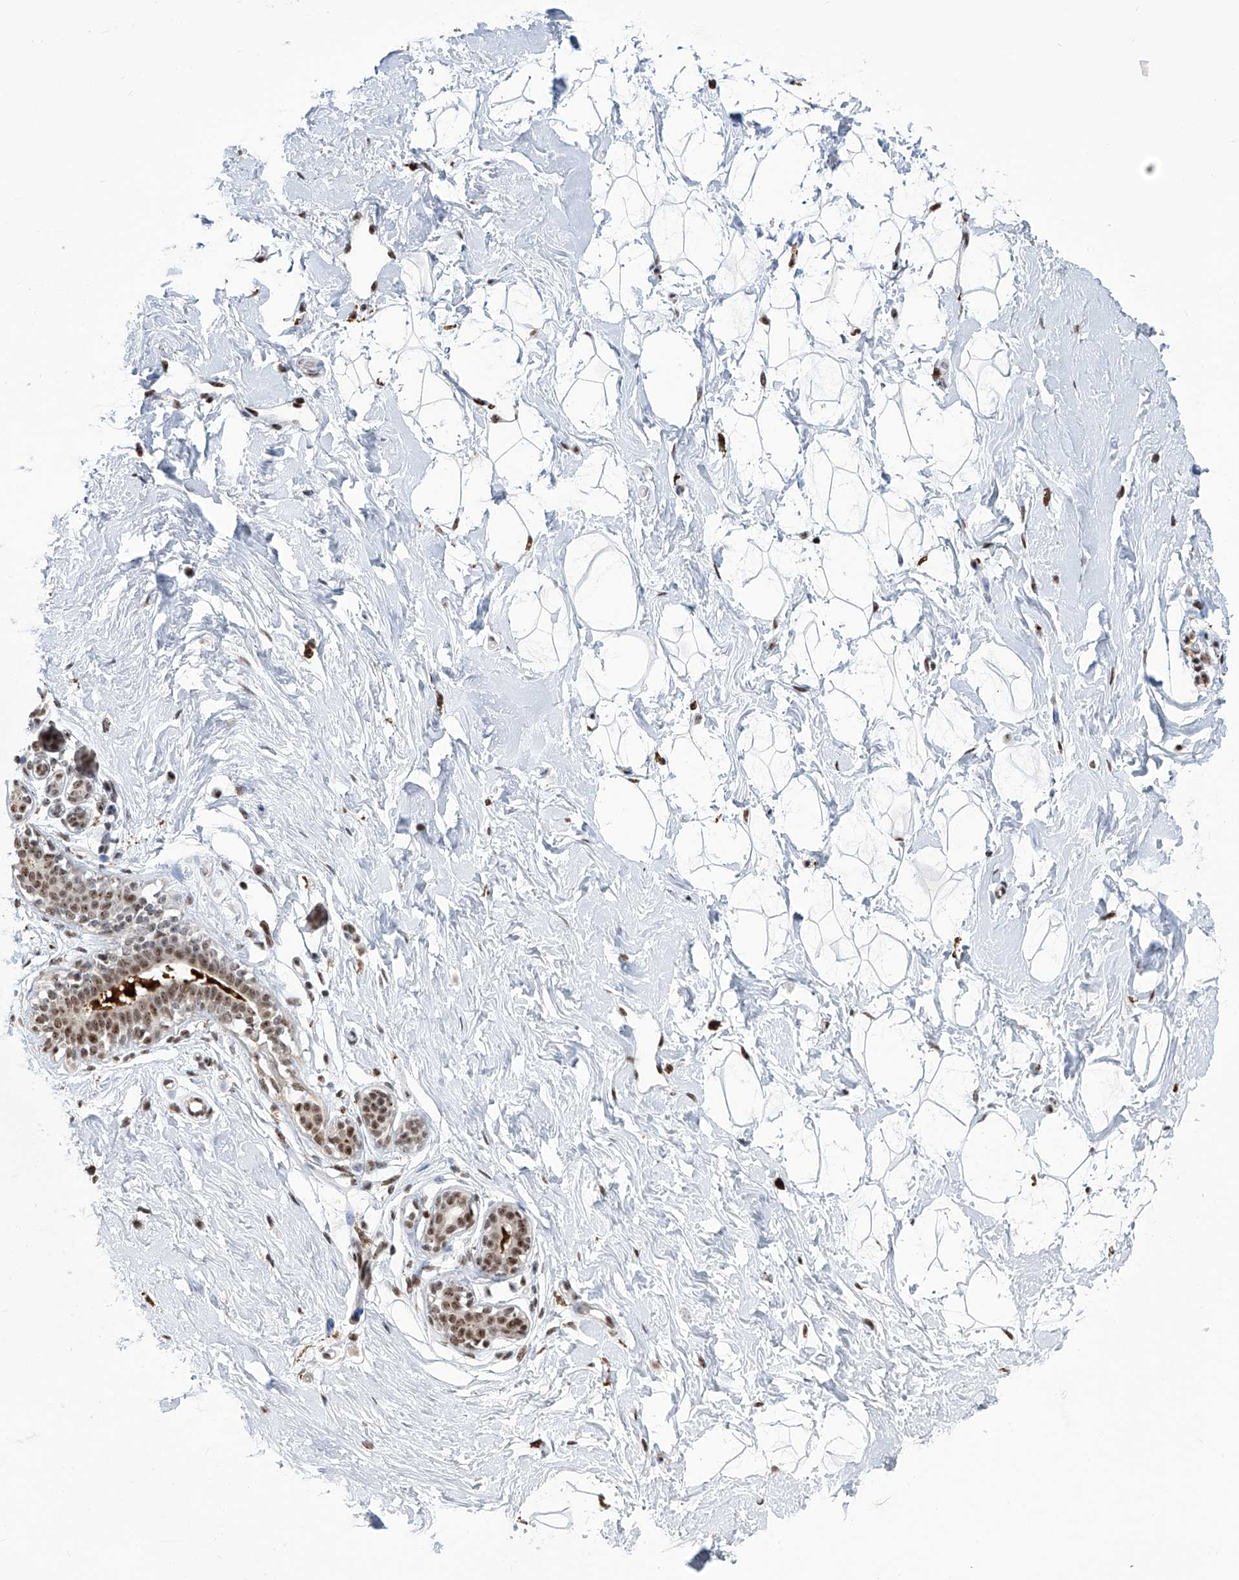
{"staining": {"intensity": "moderate", "quantity": ">75%", "location": "nuclear"}, "tissue": "breast", "cell_type": "Adipocytes", "image_type": "normal", "snomed": [{"axis": "morphology", "description": "Normal tissue, NOS"}, {"axis": "morphology", "description": "Adenoma, NOS"}, {"axis": "topography", "description": "Breast"}], "caption": "Approximately >75% of adipocytes in normal human breast show moderate nuclear protein expression as visualized by brown immunohistochemical staining.", "gene": "FBXL4", "patient": {"sex": "female", "age": 23}}